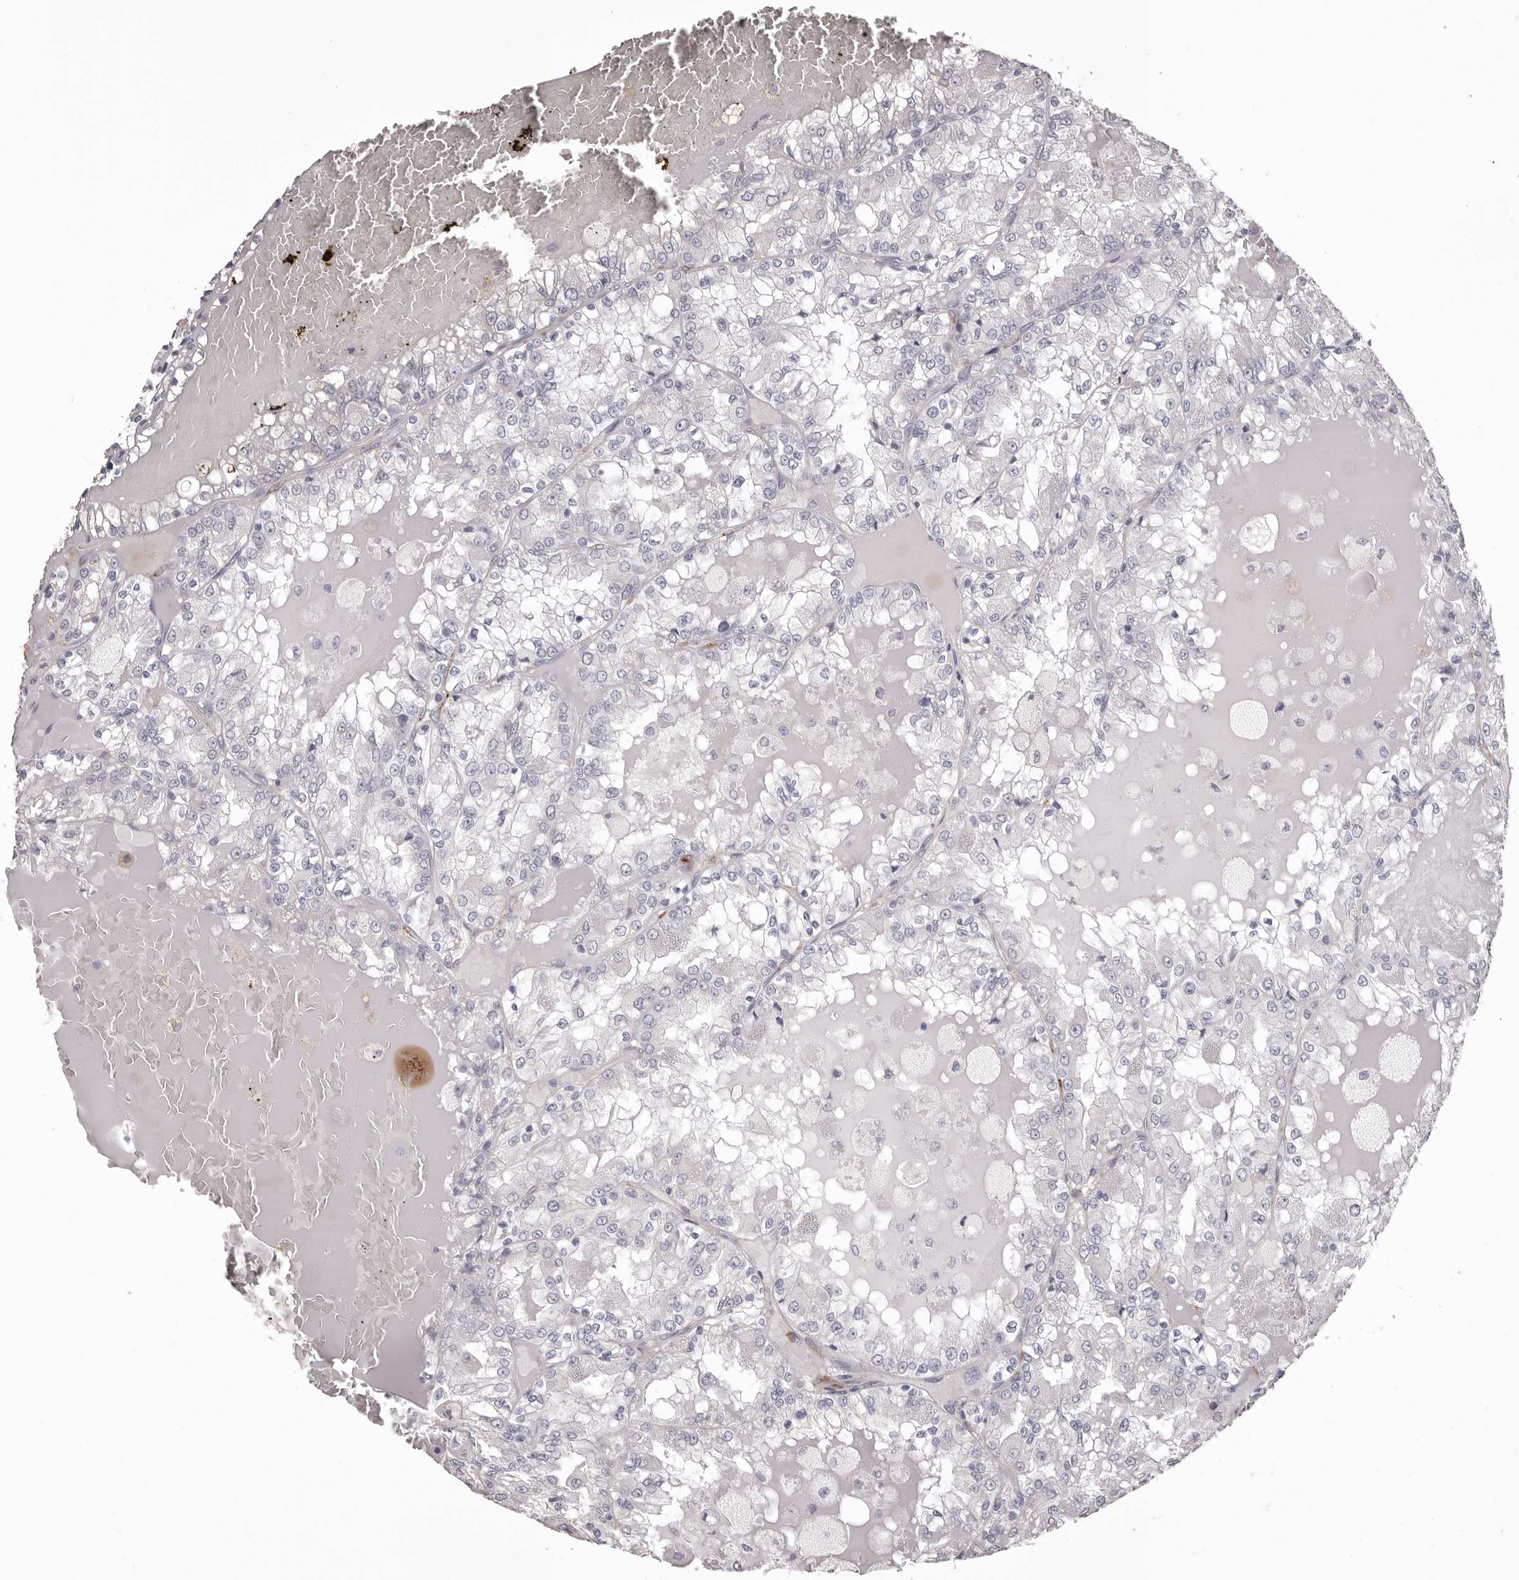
{"staining": {"intensity": "negative", "quantity": "none", "location": "none"}, "tissue": "renal cancer", "cell_type": "Tumor cells", "image_type": "cancer", "snomed": [{"axis": "morphology", "description": "Adenocarcinoma, NOS"}, {"axis": "topography", "description": "Kidney"}], "caption": "A micrograph of renal cancer stained for a protein shows no brown staining in tumor cells.", "gene": "COL6A1", "patient": {"sex": "female", "age": 56}}